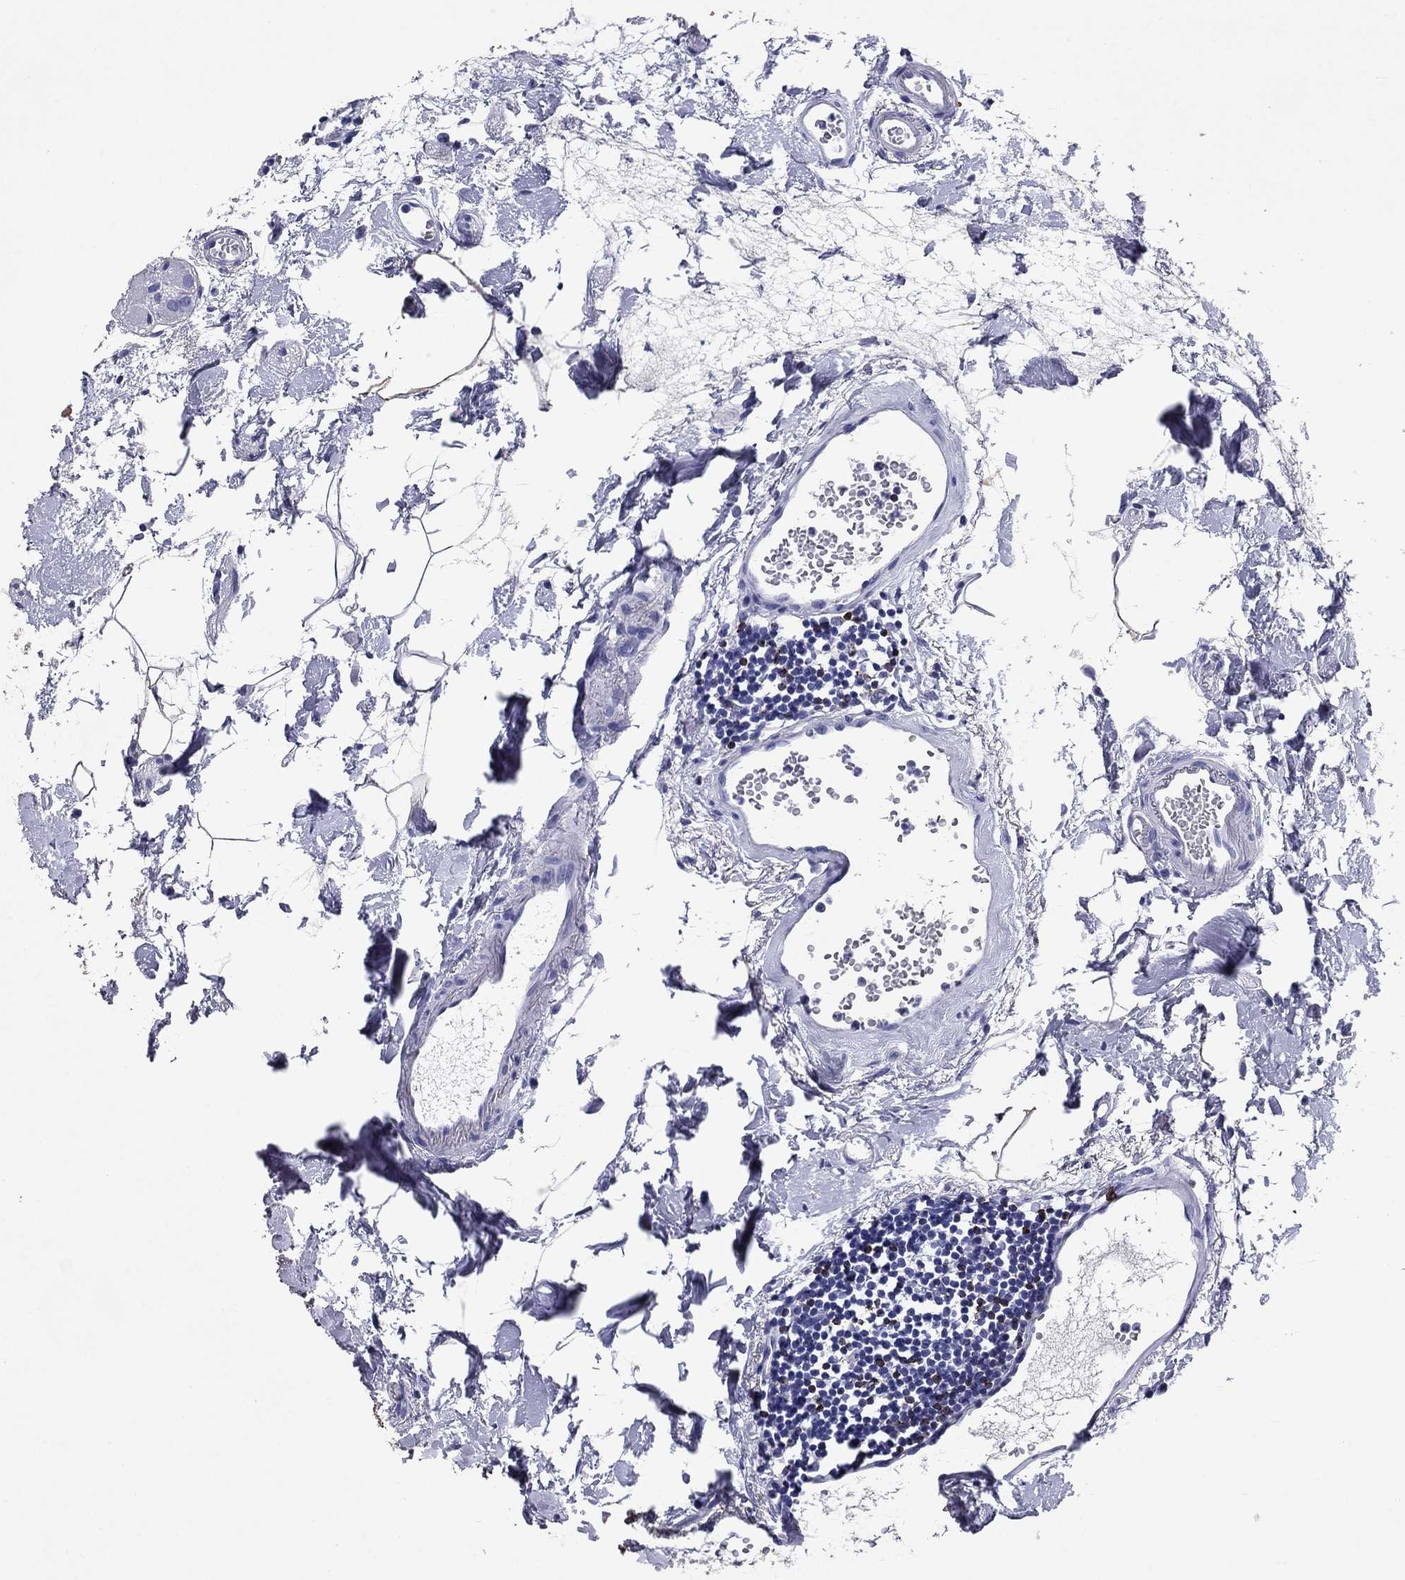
{"staining": {"intensity": "negative", "quantity": "none", "location": "none"}, "tissue": "colon", "cell_type": "Endothelial cells", "image_type": "normal", "snomed": [{"axis": "morphology", "description": "Normal tissue, NOS"}, {"axis": "topography", "description": "Colon"}], "caption": "An IHC photomicrograph of unremarkable colon is shown. There is no staining in endothelial cells of colon.", "gene": "GZMK", "patient": {"sex": "female", "age": 84}}